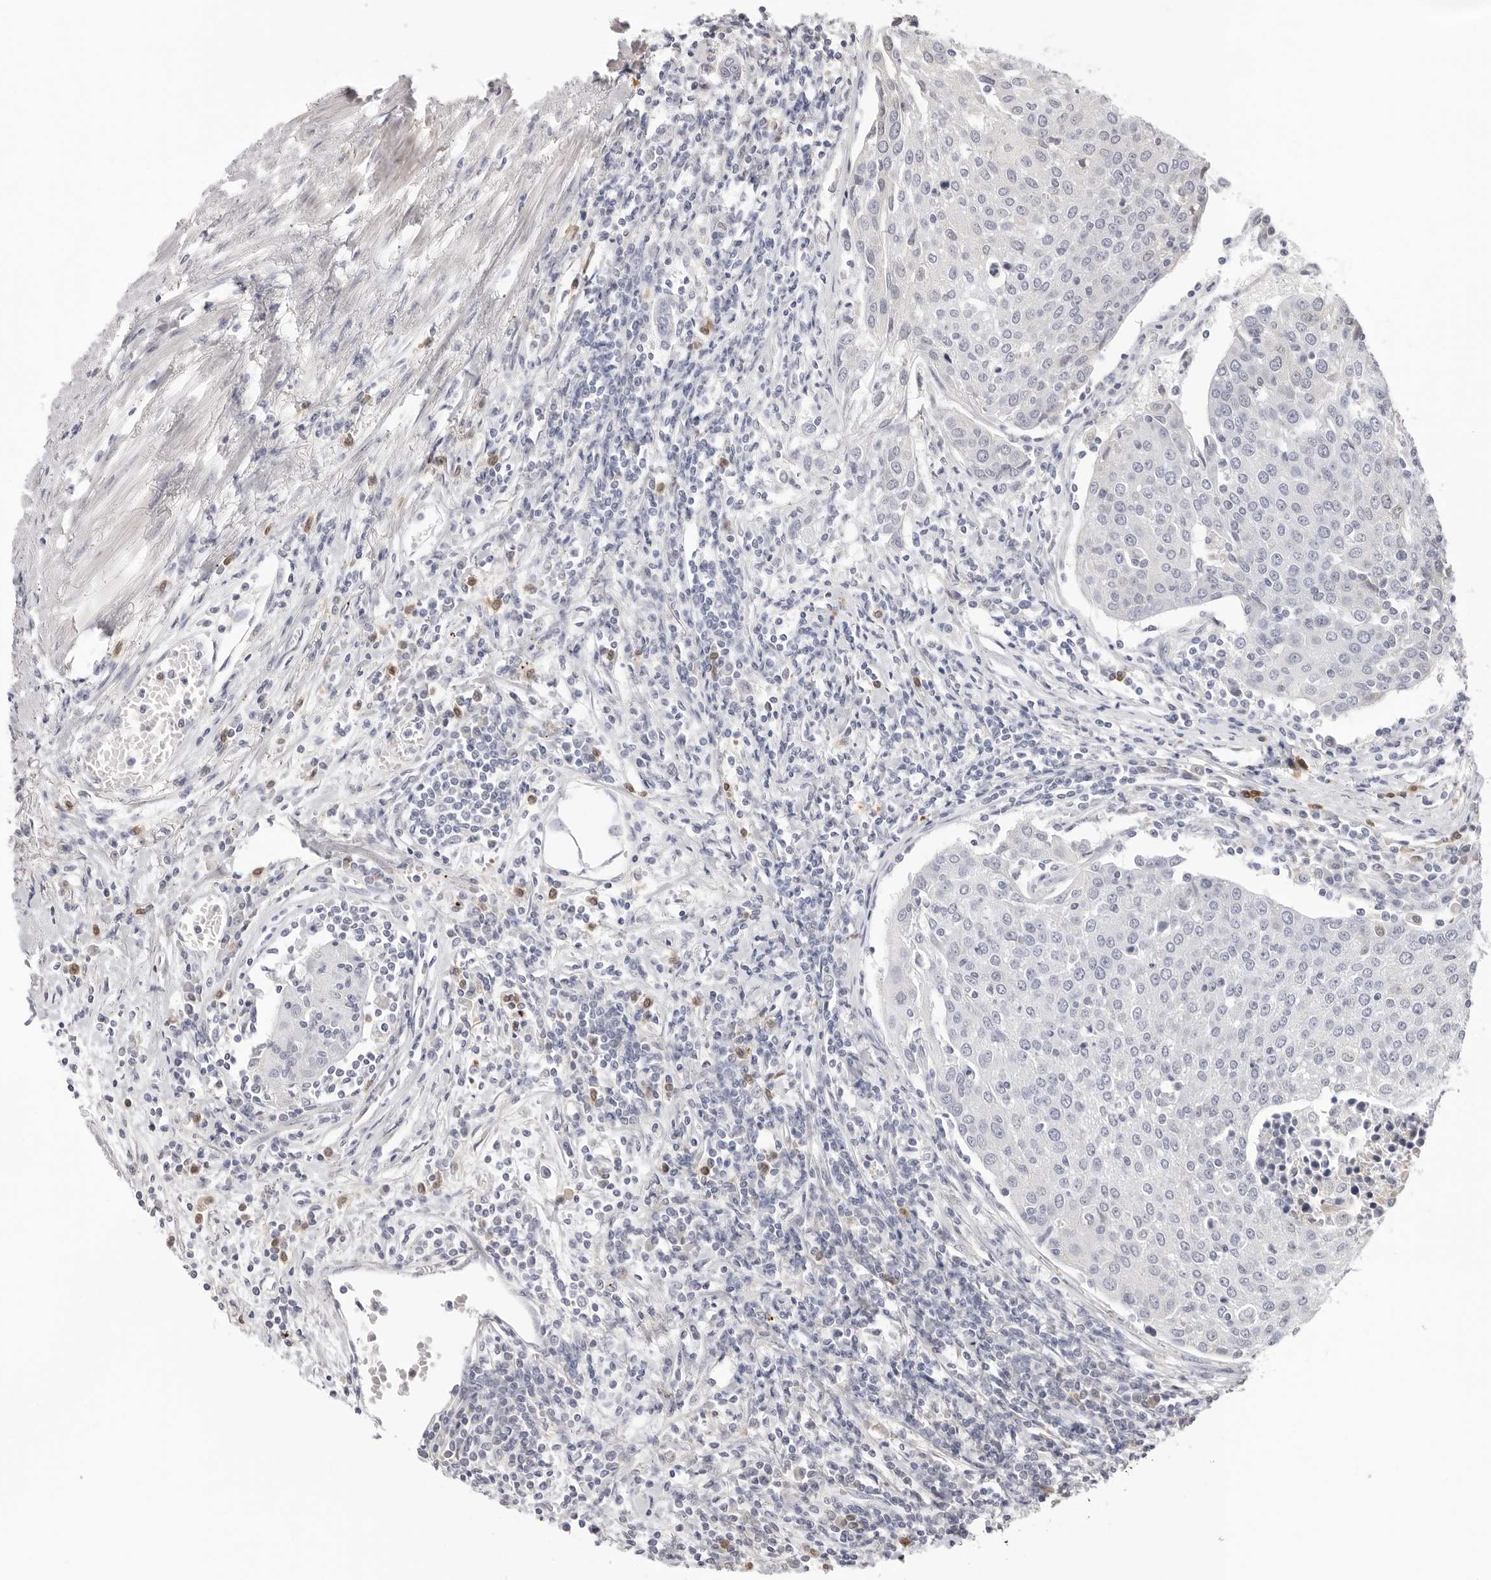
{"staining": {"intensity": "negative", "quantity": "none", "location": "none"}, "tissue": "urothelial cancer", "cell_type": "Tumor cells", "image_type": "cancer", "snomed": [{"axis": "morphology", "description": "Urothelial carcinoma, High grade"}, {"axis": "topography", "description": "Urinary bladder"}], "caption": "A high-resolution histopathology image shows immunohistochemistry staining of urothelial cancer, which reveals no significant staining in tumor cells. Brightfield microscopy of immunohistochemistry (IHC) stained with DAB (brown) and hematoxylin (blue), captured at high magnification.", "gene": "STRADB", "patient": {"sex": "female", "age": 85}}